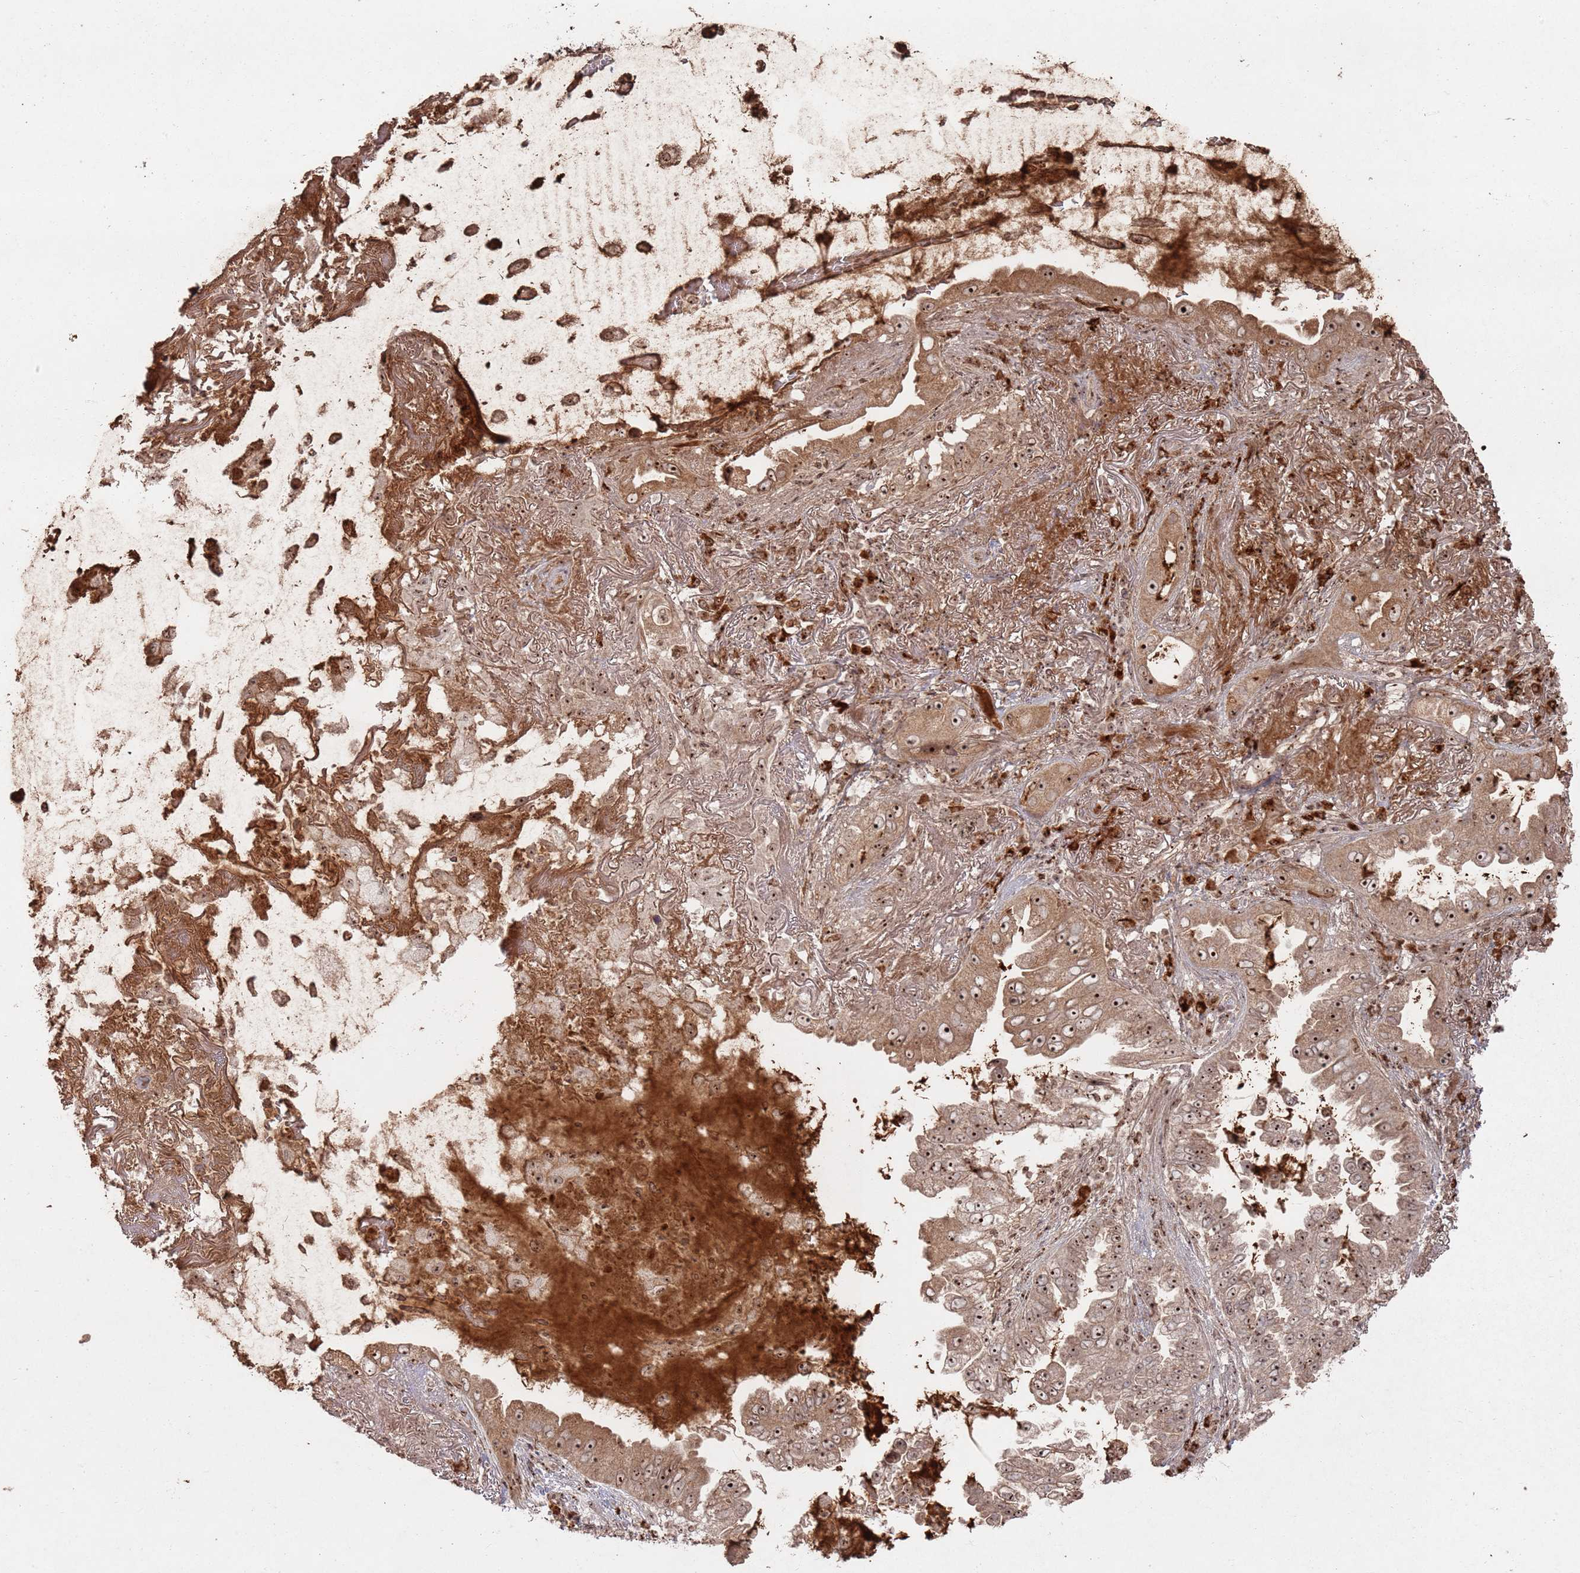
{"staining": {"intensity": "strong", "quantity": ">75%", "location": "cytoplasmic/membranous,nuclear"}, "tissue": "lung cancer", "cell_type": "Tumor cells", "image_type": "cancer", "snomed": [{"axis": "morphology", "description": "Adenocarcinoma, NOS"}, {"axis": "topography", "description": "Lung"}], "caption": "Adenocarcinoma (lung) tissue shows strong cytoplasmic/membranous and nuclear expression in approximately >75% of tumor cells, visualized by immunohistochemistry.", "gene": "UTP11", "patient": {"sex": "female", "age": 69}}